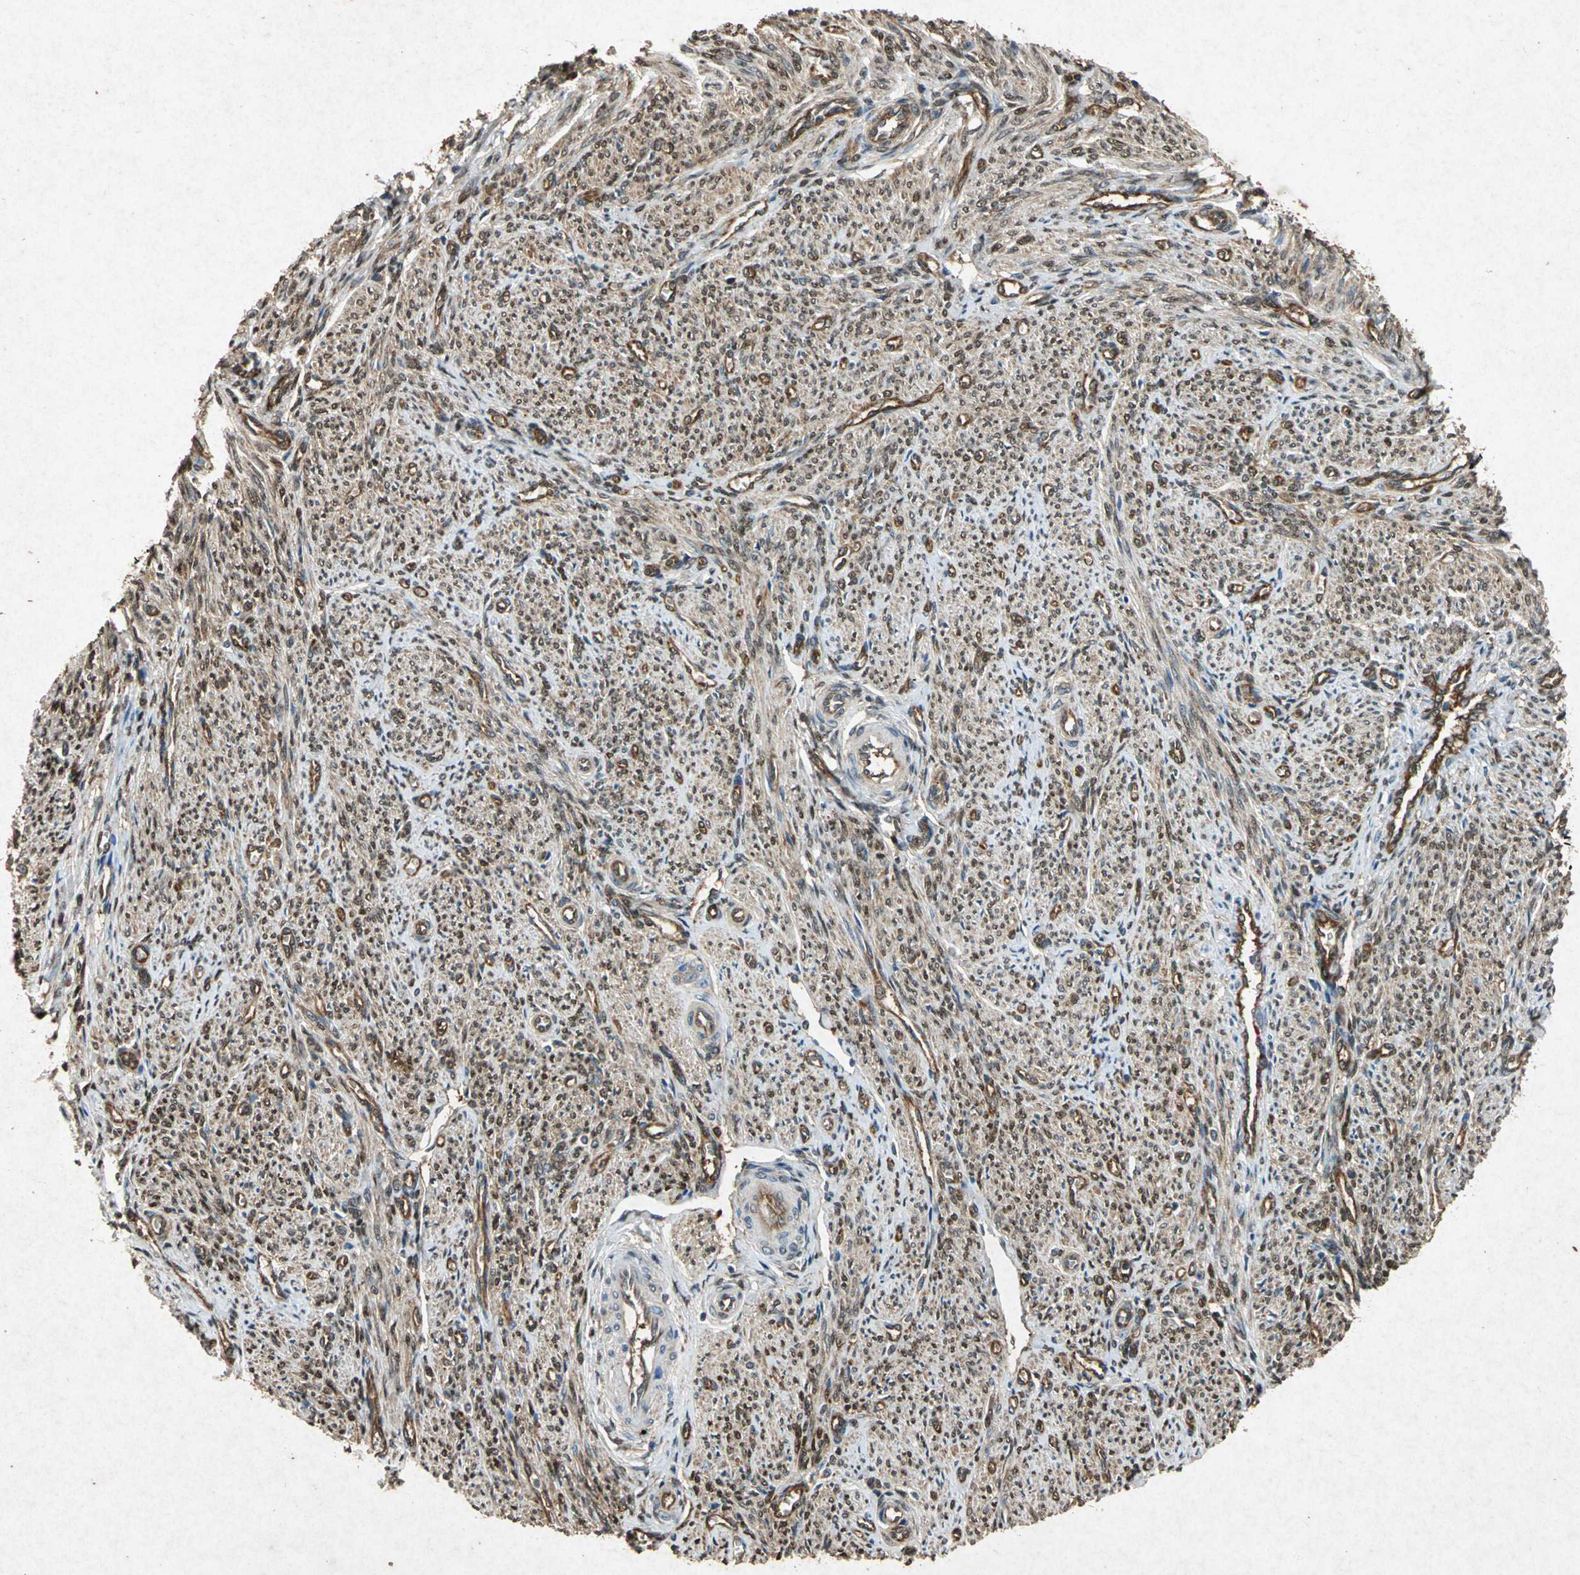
{"staining": {"intensity": "moderate", "quantity": ">75%", "location": "cytoplasmic/membranous"}, "tissue": "smooth muscle", "cell_type": "Smooth muscle cells", "image_type": "normal", "snomed": [{"axis": "morphology", "description": "Normal tissue, NOS"}, {"axis": "topography", "description": "Smooth muscle"}], "caption": "A brown stain shows moderate cytoplasmic/membranous expression of a protein in smooth muscle cells of unremarkable smooth muscle. (DAB (3,3'-diaminobenzidine) IHC with brightfield microscopy, high magnification).", "gene": "HSP90AB1", "patient": {"sex": "female", "age": 65}}